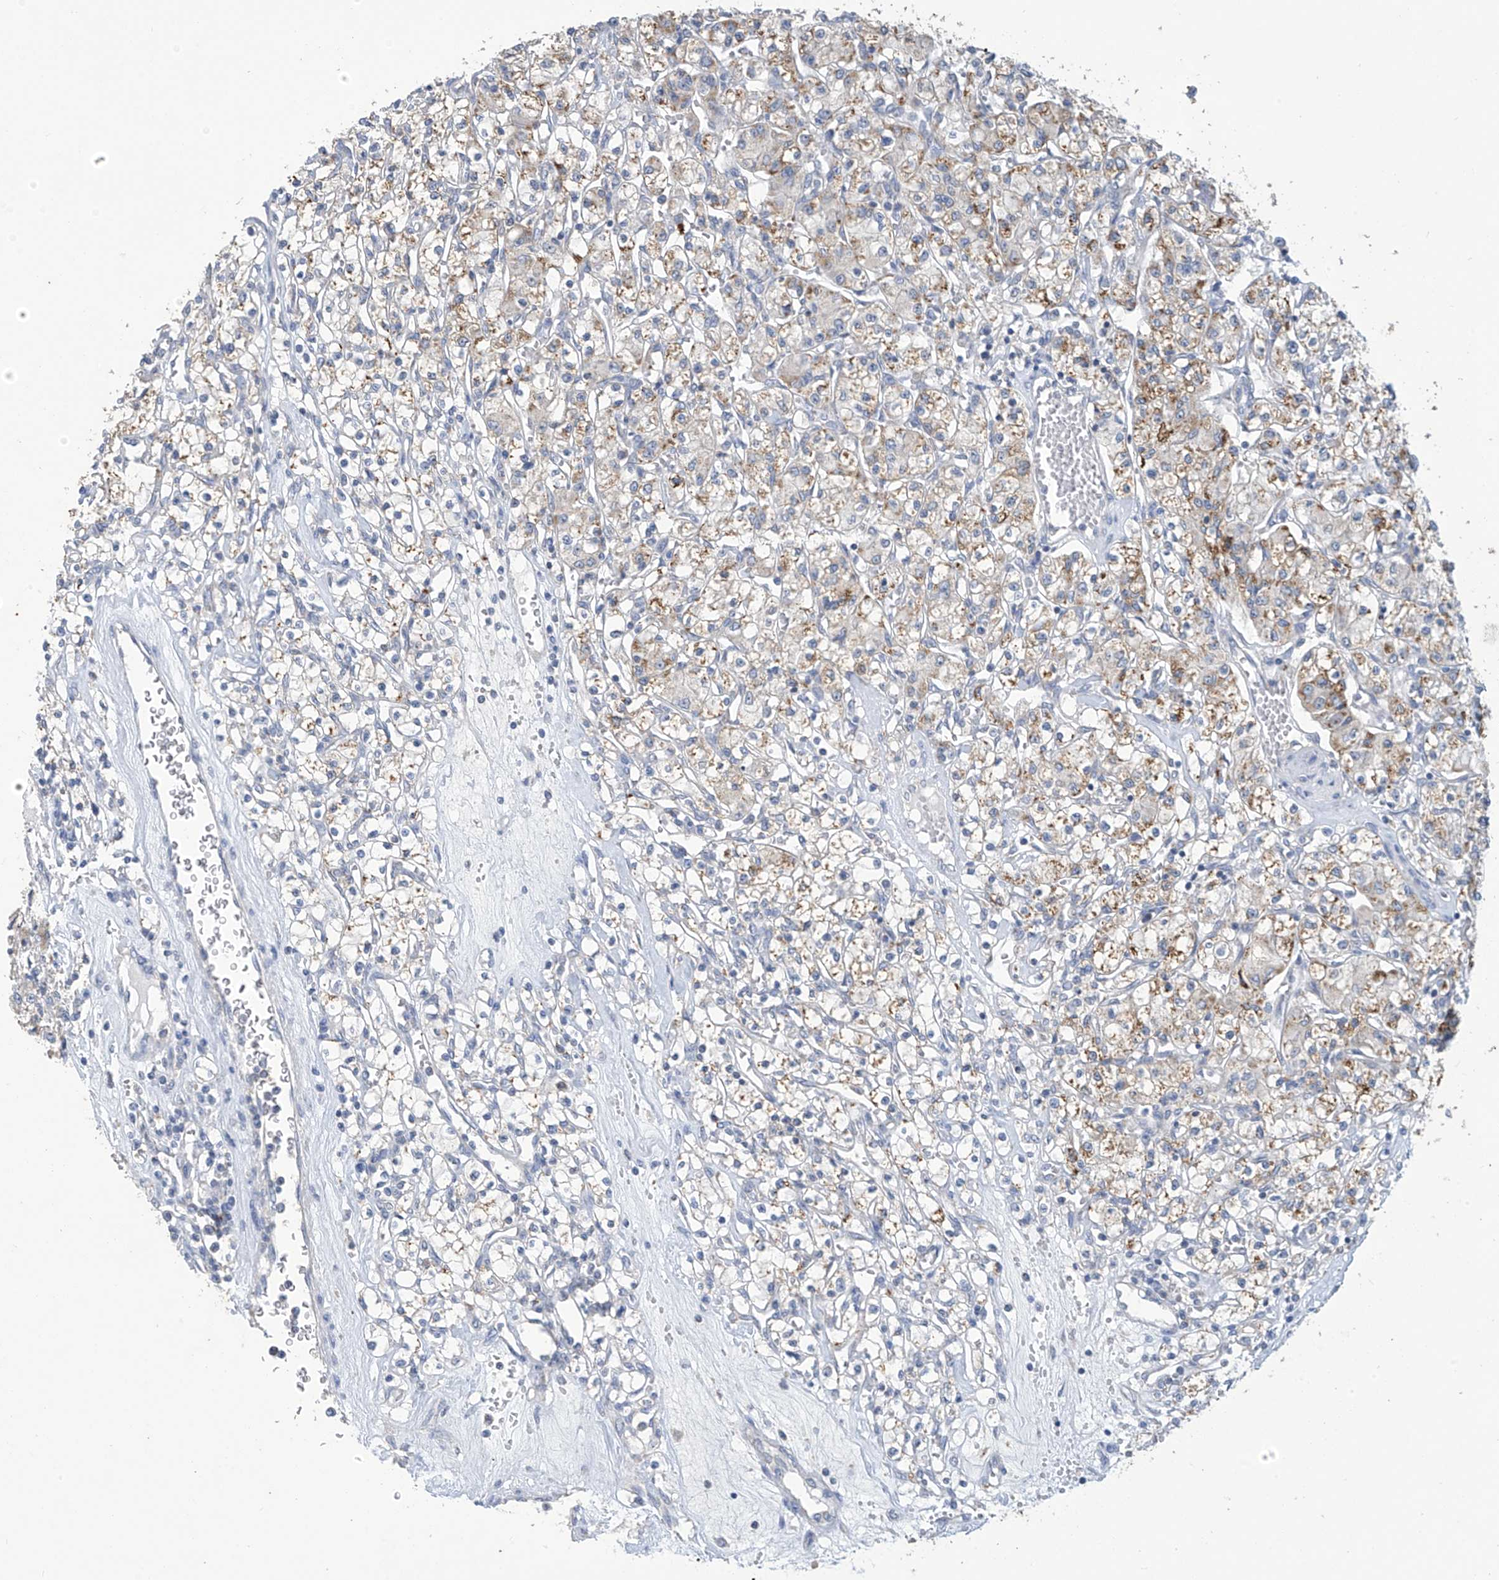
{"staining": {"intensity": "weak", "quantity": "25%-75%", "location": "cytoplasmic/membranous"}, "tissue": "renal cancer", "cell_type": "Tumor cells", "image_type": "cancer", "snomed": [{"axis": "morphology", "description": "Adenocarcinoma, NOS"}, {"axis": "topography", "description": "Kidney"}], "caption": "Immunohistochemical staining of human renal adenocarcinoma exhibits weak cytoplasmic/membranous protein expression in approximately 25%-75% of tumor cells.", "gene": "OGT", "patient": {"sex": "female", "age": 59}}